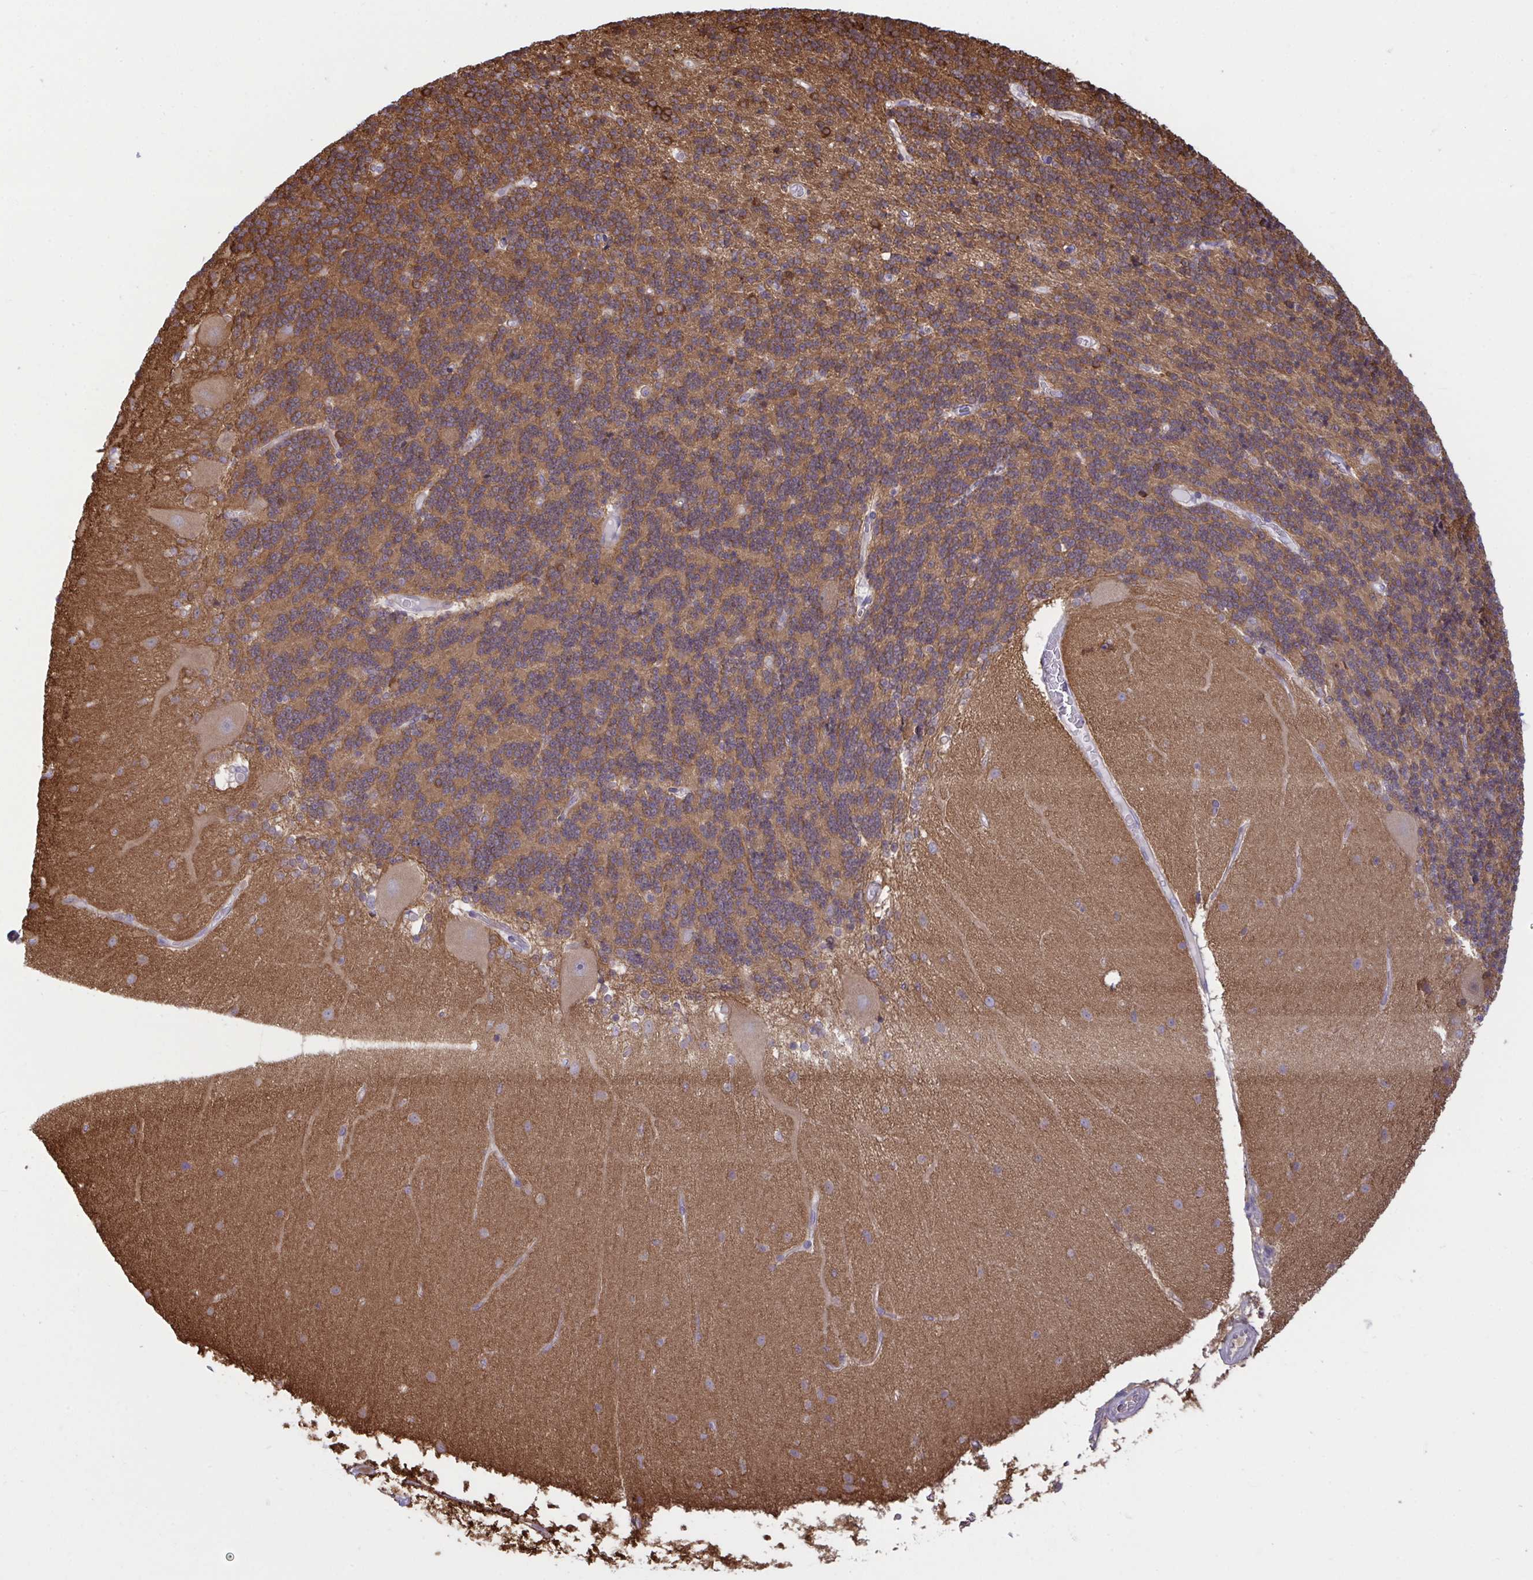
{"staining": {"intensity": "moderate", "quantity": ">75%", "location": "cytoplasmic/membranous"}, "tissue": "cerebellum", "cell_type": "Cells in granular layer", "image_type": "normal", "snomed": [{"axis": "morphology", "description": "Normal tissue, NOS"}, {"axis": "topography", "description": "Cerebellum"}], "caption": "Cells in granular layer show moderate cytoplasmic/membranous expression in approximately >75% of cells in normal cerebellum.", "gene": "PRRT4", "patient": {"sex": "female", "age": 54}}